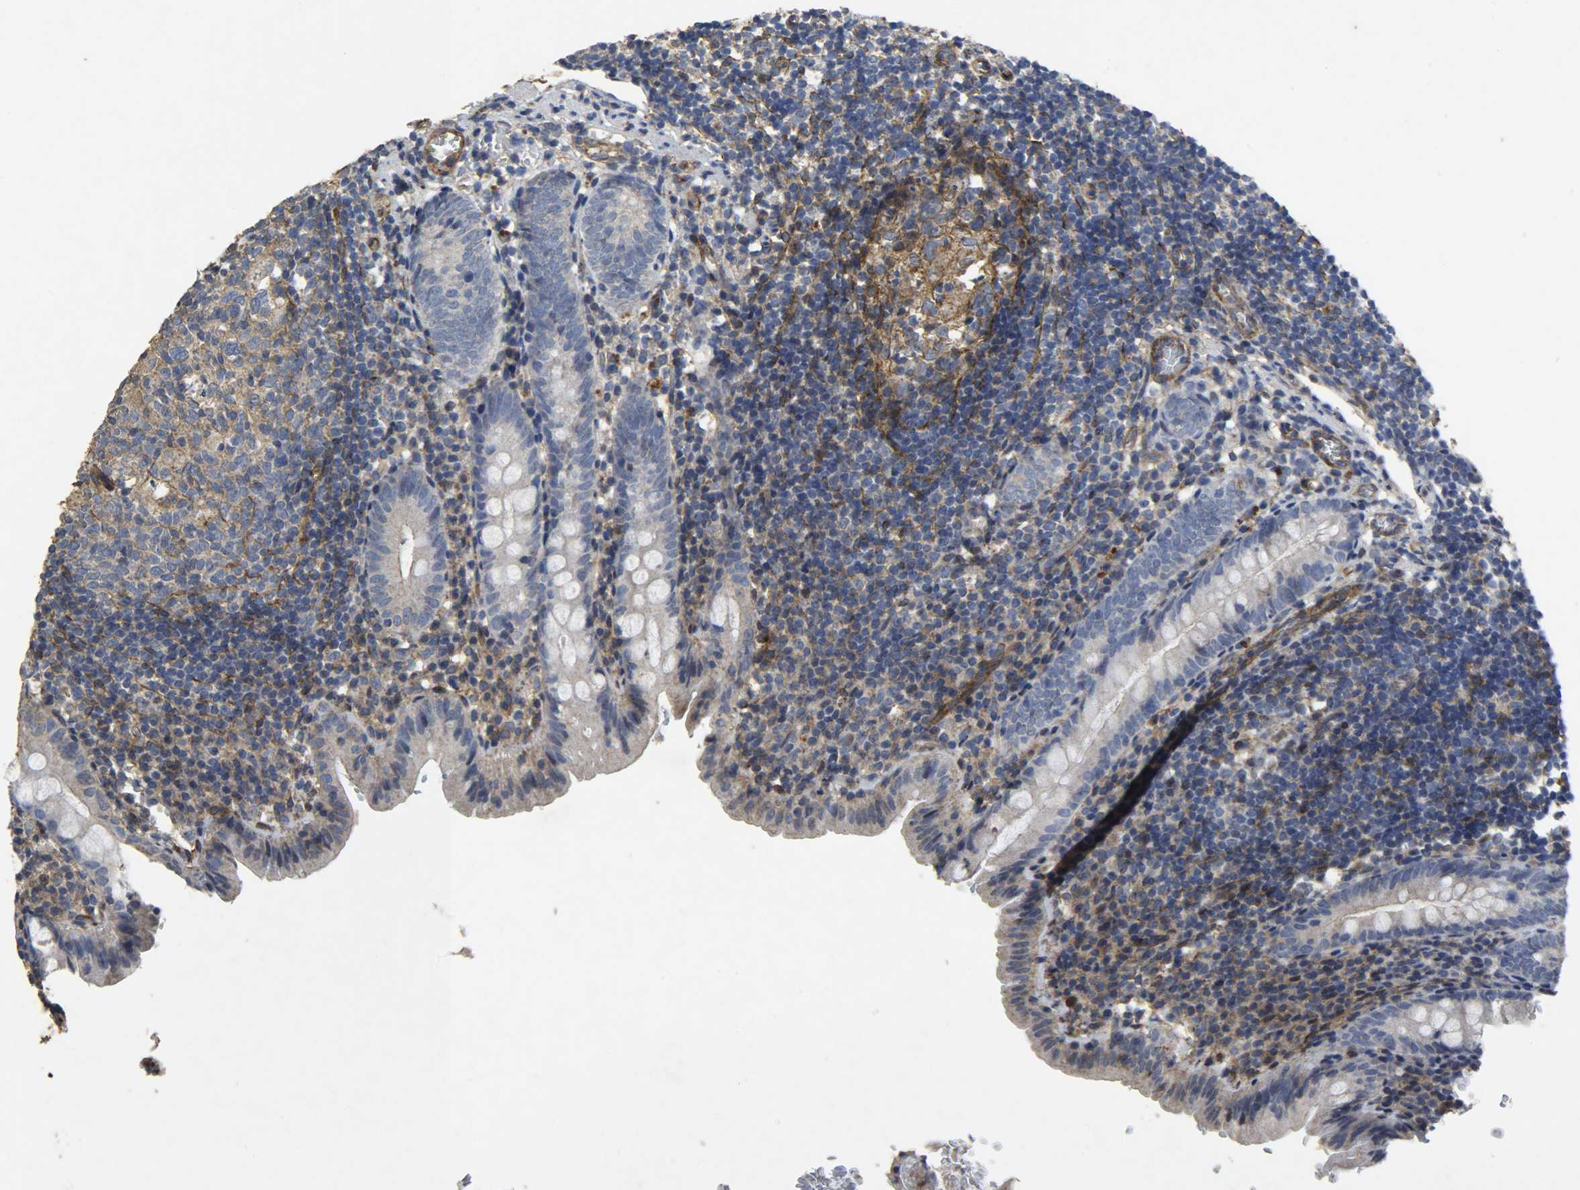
{"staining": {"intensity": "weak", "quantity": "<25%", "location": "cytoplasmic/membranous"}, "tissue": "appendix", "cell_type": "Glandular cells", "image_type": "normal", "snomed": [{"axis": "morphology", "description": "Normal tissue, NOS"}, {"axis": "topography", "description": "Appendix"}], "caption": "Protein analysis of unremarkable appendix demonstrates no significant expression in glandular cells.", "gene": "TPM4", "patient": {"sex": "female", "age": 10}}